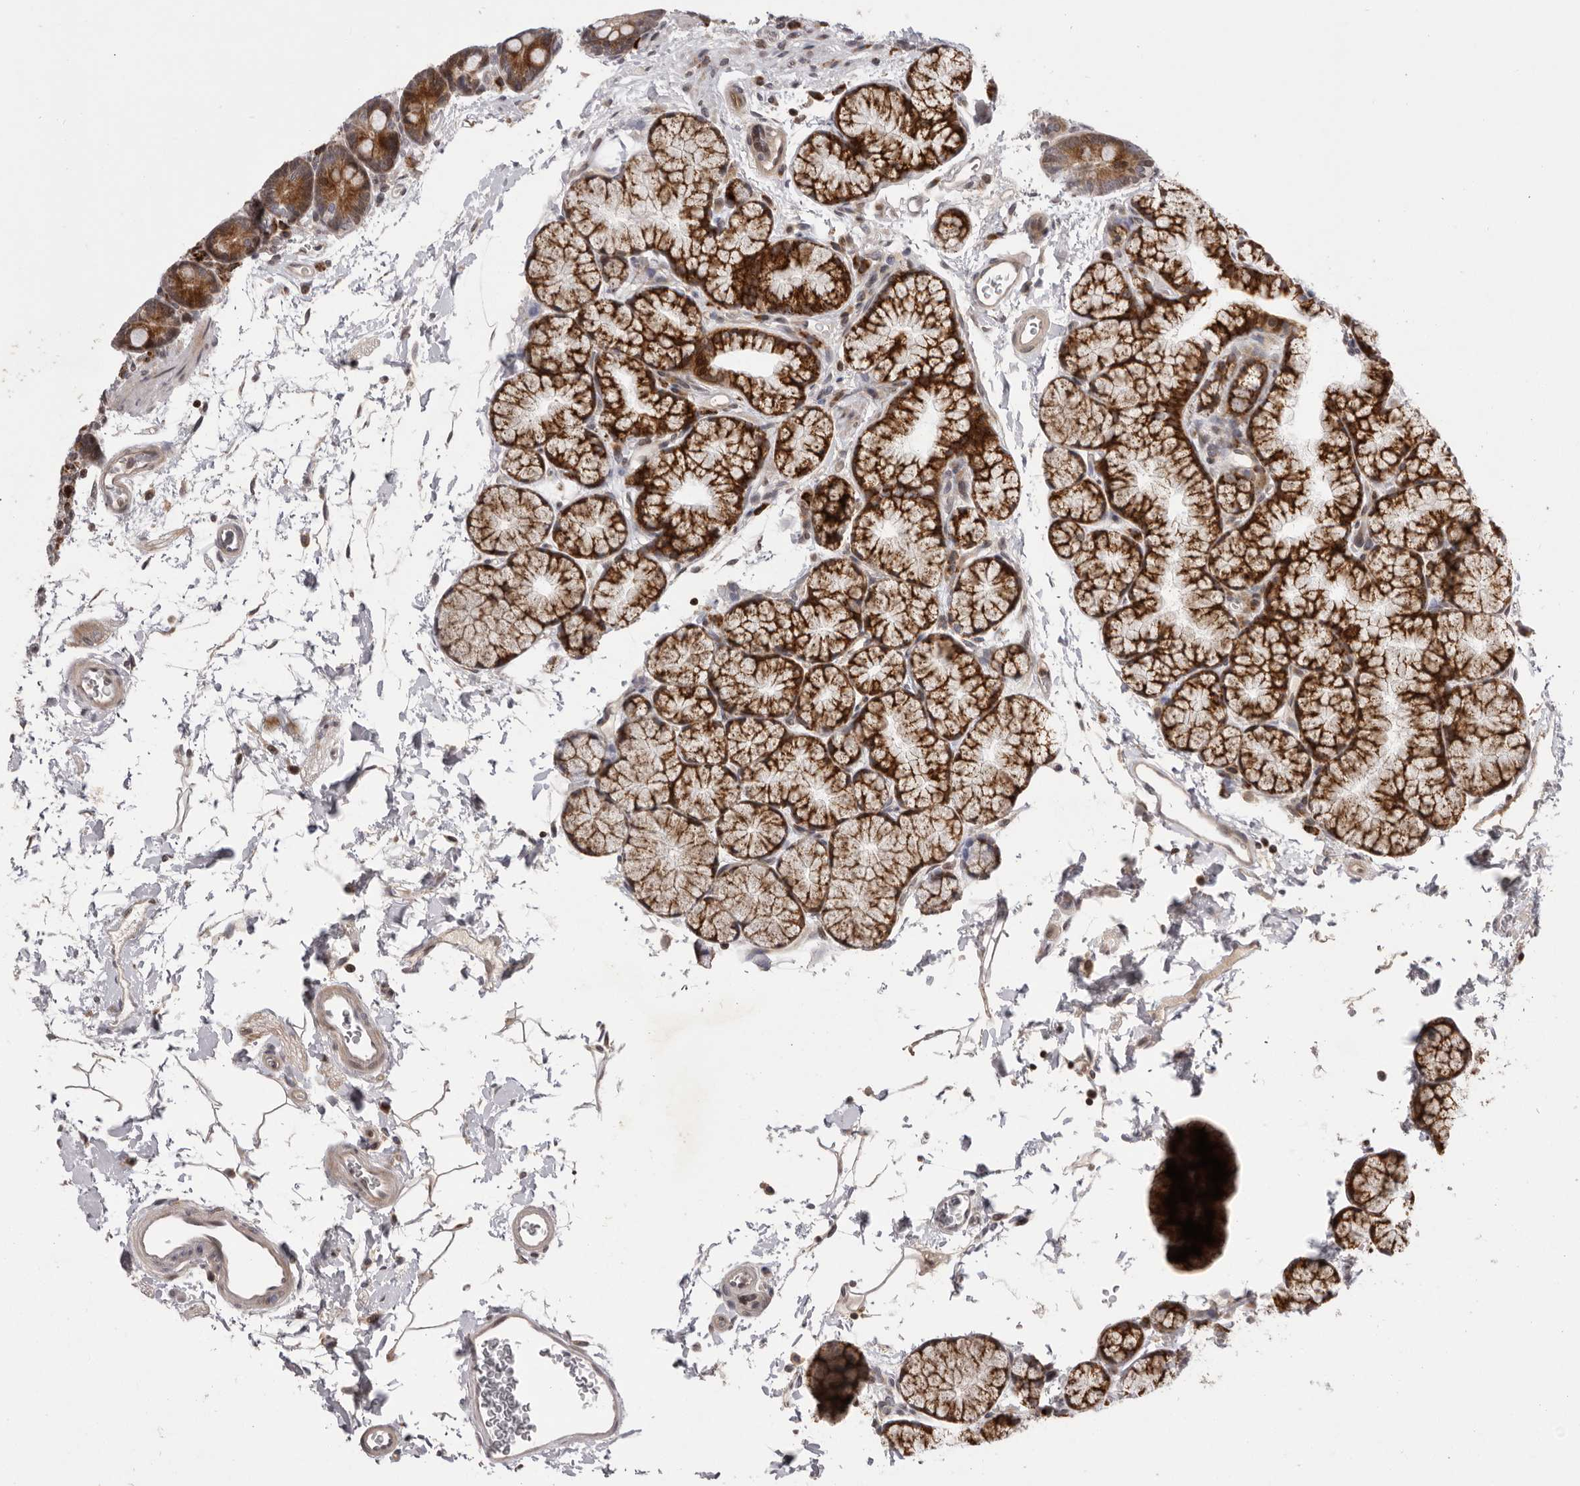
{"staining": {"intensity": "strong", "quantity": ">75%", "location": "cytoplasmic/membranous"}, "tissue": "duodenum", "cell_type": "Glandular cells", "image_type": "normal", "snomed": [{"axis": "morphology", "description": "Normal tissue, NOS"}, {"axis": "topography", "description": "Duodenum"}], "caption": "DAB (3,3'-diaminobenzidine) immunohistochemical staining of normal duodenum shows strong cytoplasmic/membranous protein staining in about >75% of glandular cells. The protein is shown in brown color, while the nuclei are stained blue.", "gene": "AZIN1", "patient": {"sex": "male", "age": 35}}